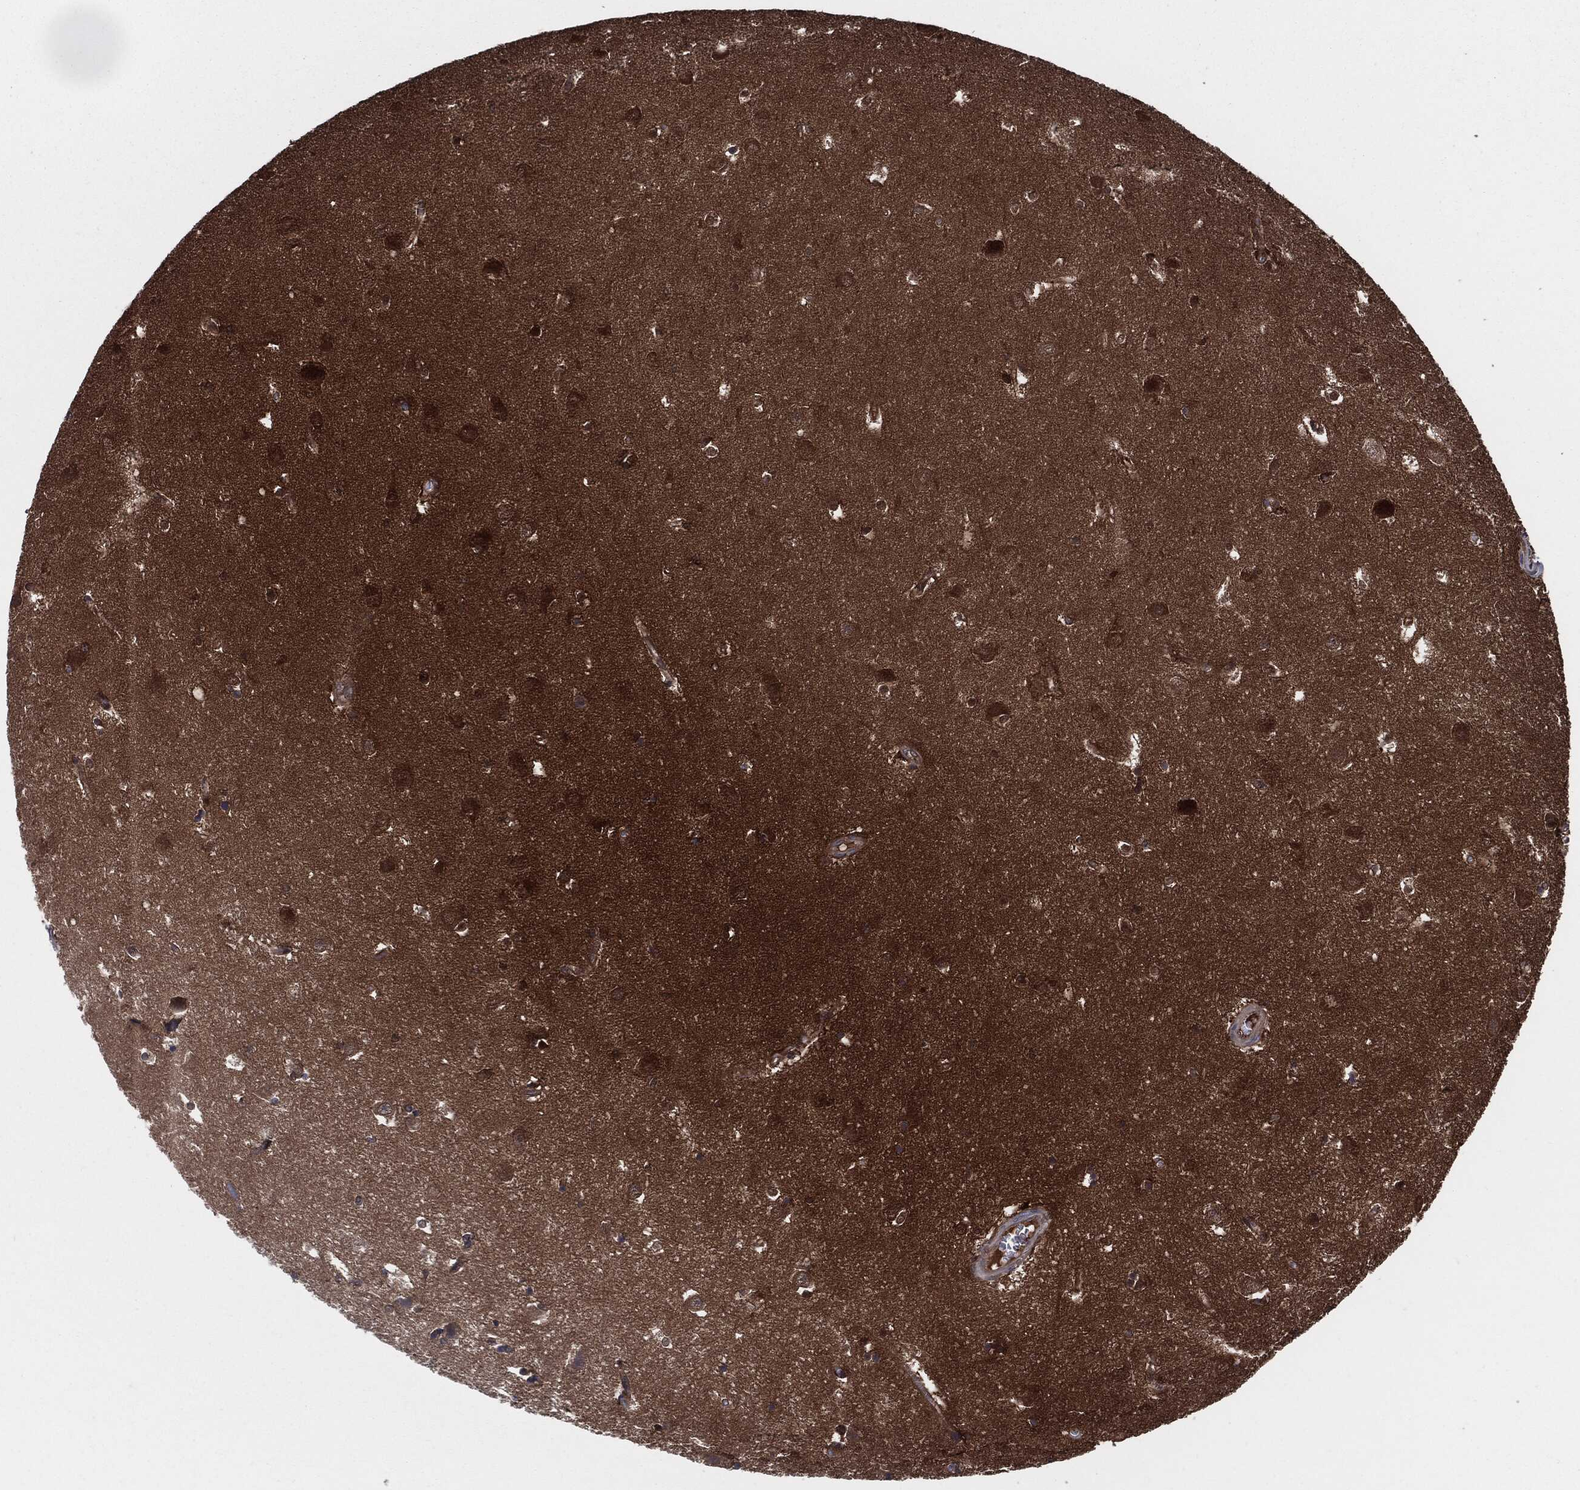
{"staining": {"intensity": "moderate", "quantity": "<25%", "location": "cytoplasmic/membranous"}, "tissue": "hippocampus", "cell_type": "Glial cells", "image_type": "normal", "snomed": [{"axis": "morphology", "description": "Normal tissue, NOS"}, {"axis": "topography", "description": "Hippocampus"}], "caption": "Protein staining of benign hippocampus displays moderate cytoplasmic/membranous expression in approximately <25% of glial cells. (DAB IHC, brown staining for protein, blue staining for nuclei).", "gene": "XPNPEP1", "patient": {"sex": "female", "age": 64}}